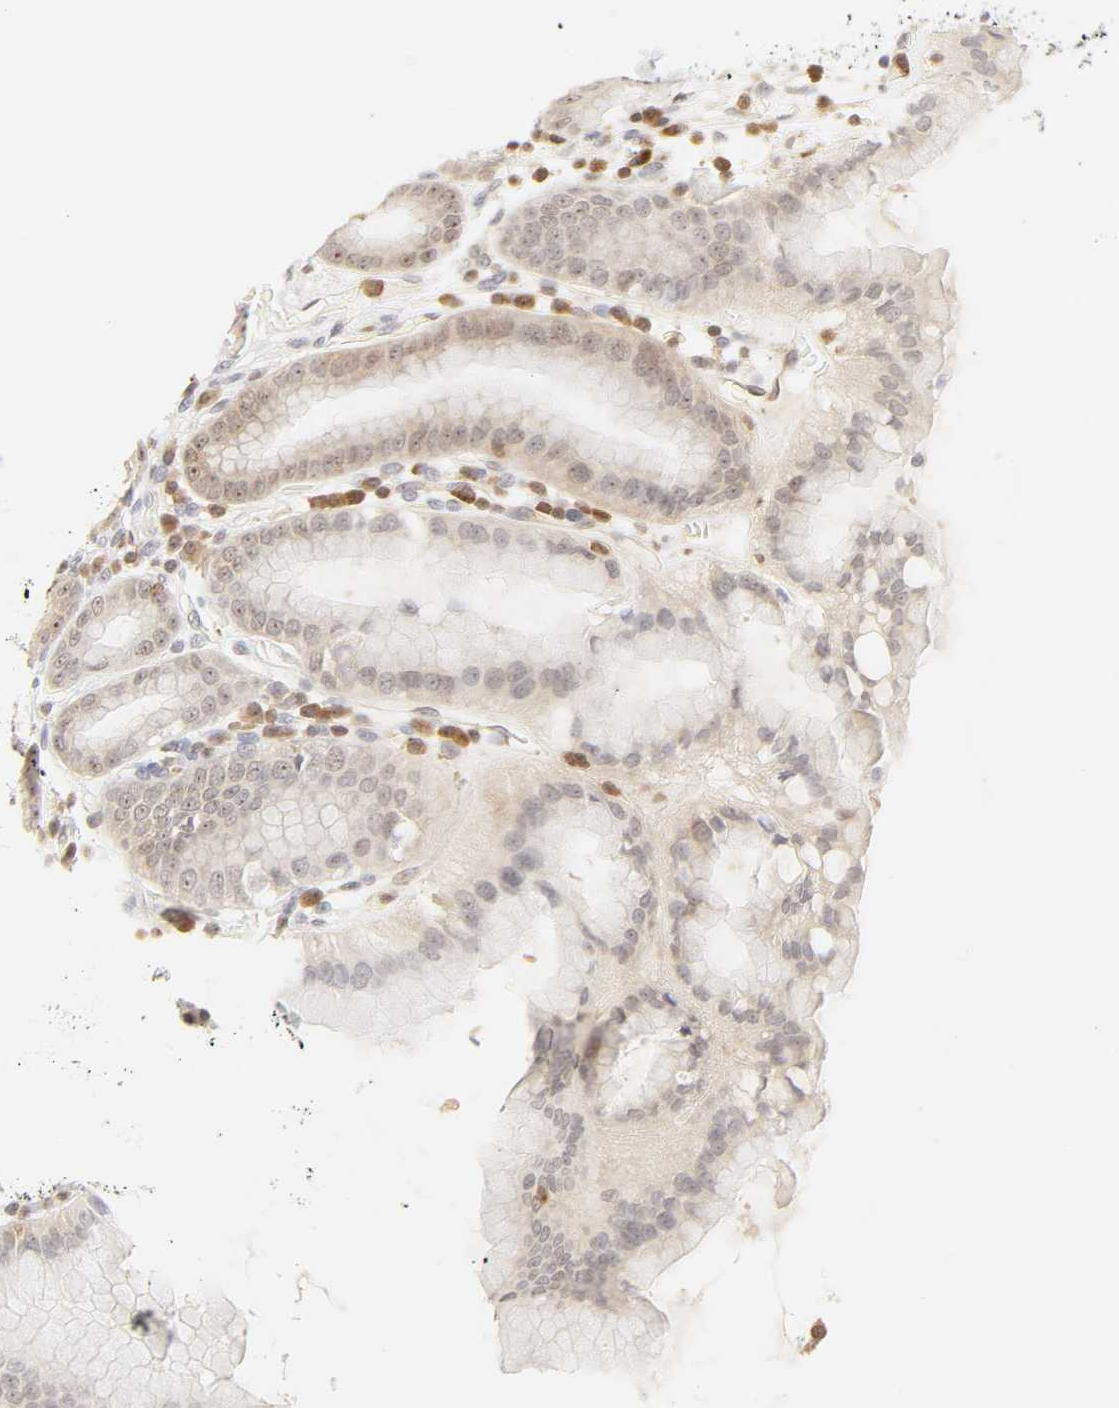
{"staining": {"intensity": "weak", "quantity": "25%-75%", "location": "cytoplasmic/membranous"}, "tissue": "stomach", "cell_type": "Glandular cells", "image_type": "normal", "snomed": [{"axis": "morphology", "description": "Normal tissue, NOS"}, {"axis": "topography", "description": "Stomach, upper"}], "caption": "Weak cytoplasmic/membranous expression for a protein is identified in approximately 25%-75% of glandular cells of unremarkable stomach using immunohistochemistry.", "gene": "KIF2A", "patient": {"sex": "male", "age": 68}}